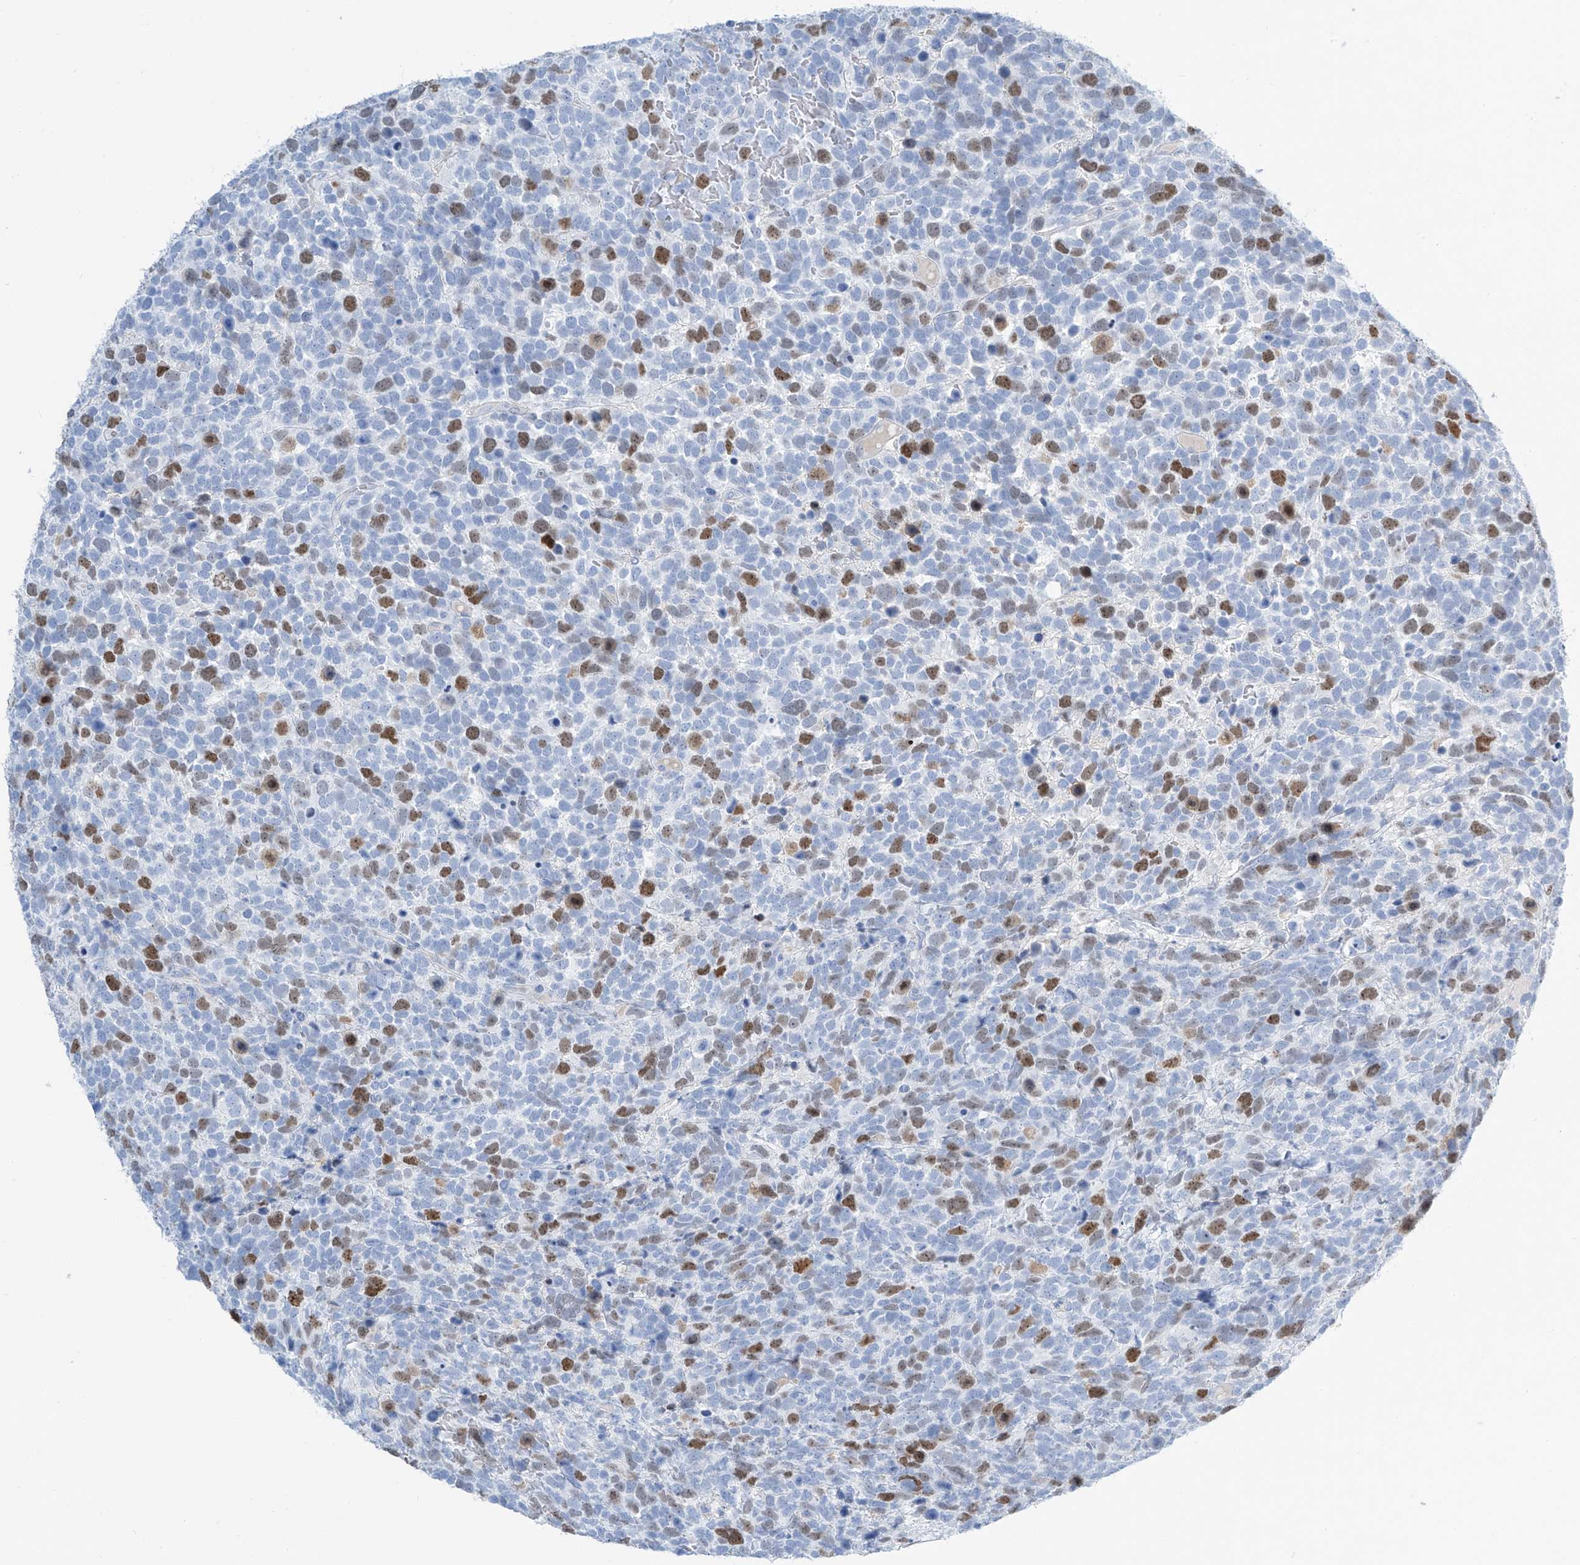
{"staining": {"intensity": "moderate", "quantity": "<25%", "location": "nuclear"}, "tissue": "urothelial cancer", "cell_type": "Tumor cells", "image_type": "cancer", "snomed": [{"axis": "morphology", "description": "Urothelial carcinoma, High grade"}, {"axis": "topography", "description": "Urinary bladder"}], "caption": "An immunohistochemistry (IHC) histopathology image of neoplastic tissue is shown. Protein staining in brown shows moderate nuclear positivity in urothelial cancer within tumor cells.", "gene": "SGO2", "patient": {"sex": "female", "age": 82}}